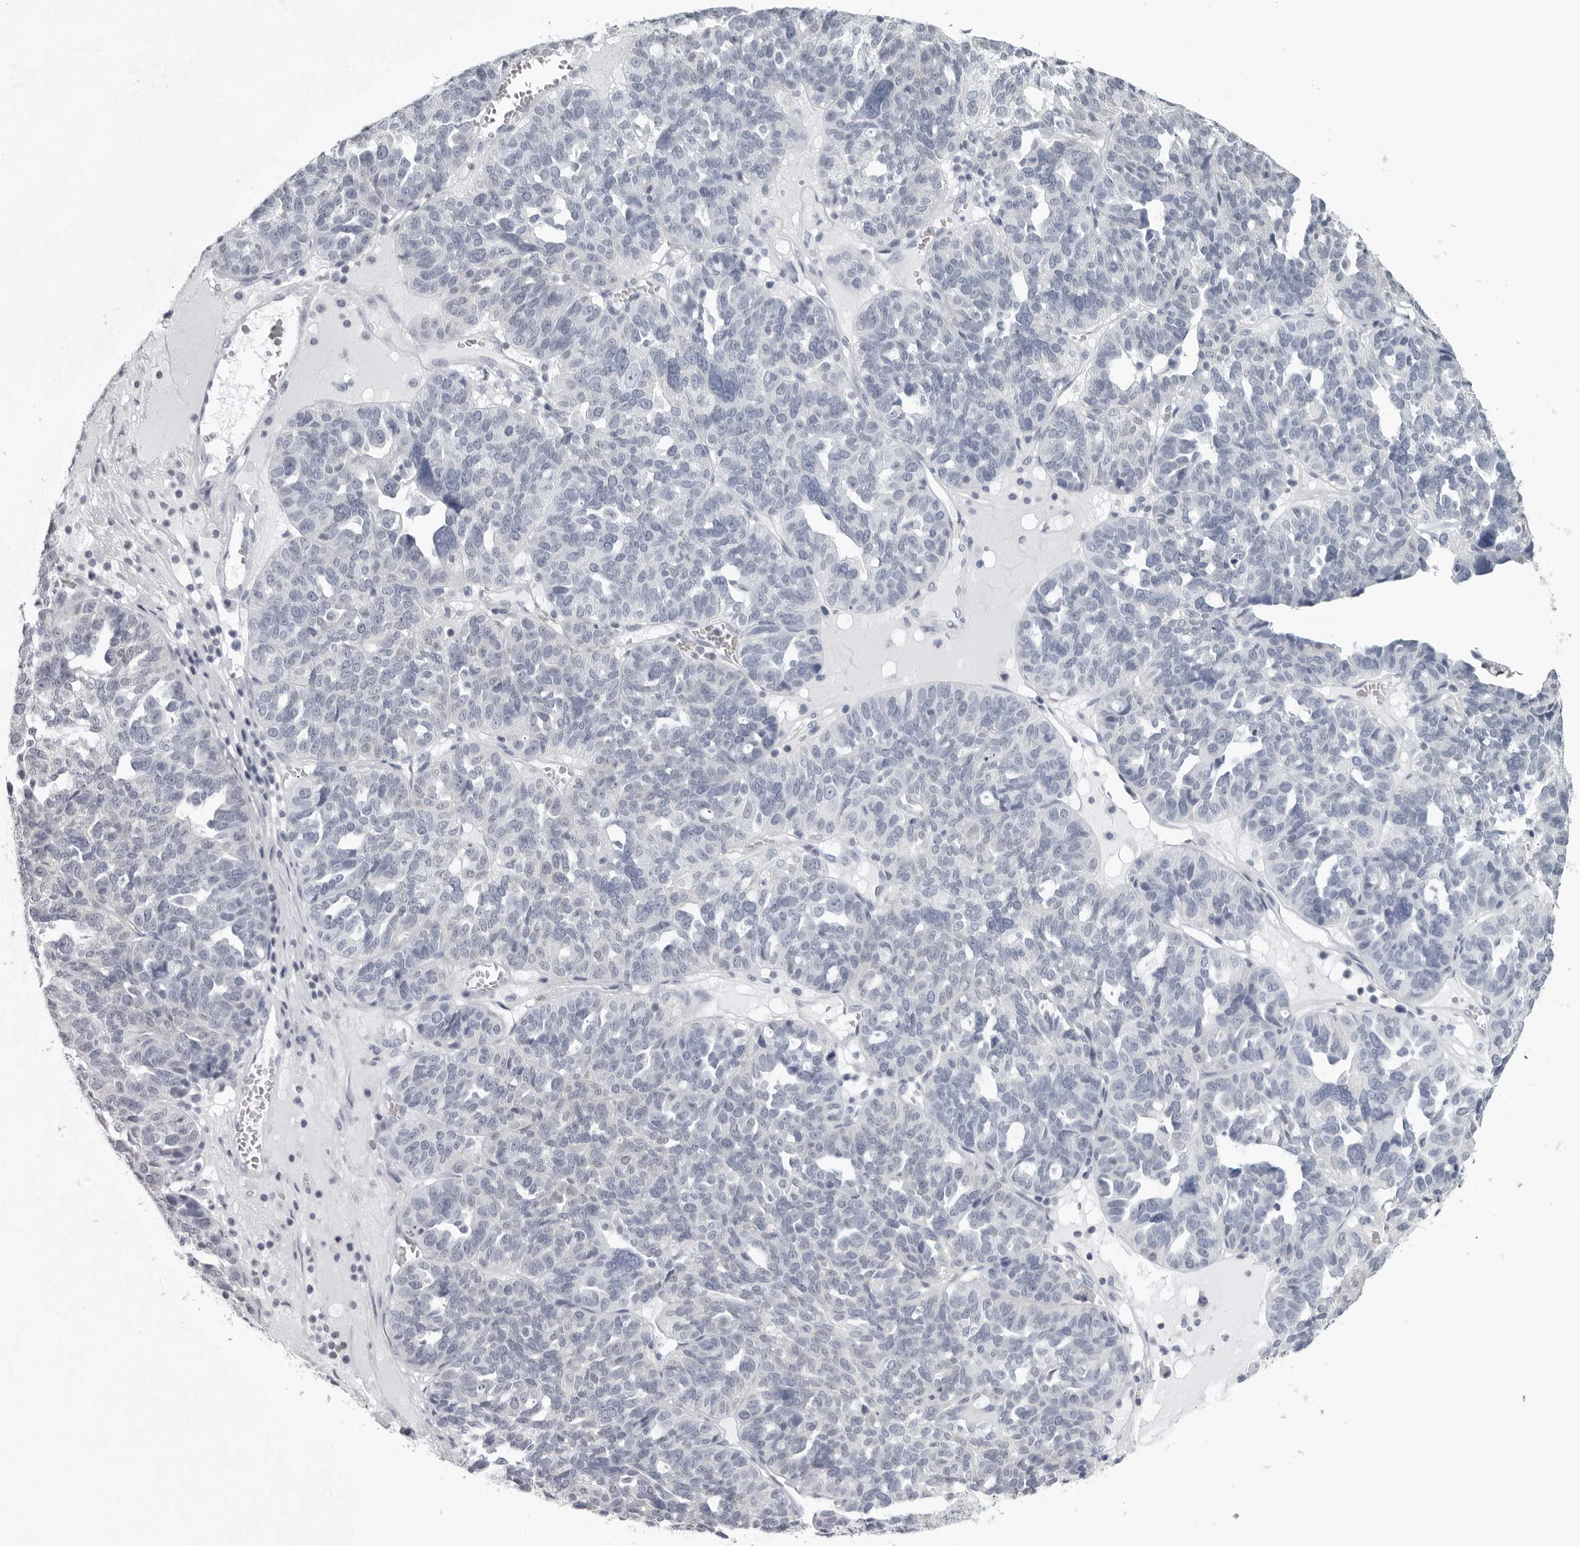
{"staining": {"intensity": "negative", "quantity": "none", "location": "none"}, "tissue": "ovarian cancer", "cell_type": "Tumor cells", "image_type": "cancer", "snomed": [{"axis": "morphology", "description": "Cystadenocarcinoma, serous, NOS"}, {"axis": "topography", "description": "Ovary"}], "caption": "Tumor cells show no significant protein expression in ovarian serous cystadenocarcinoma. Nuclei are stained in blue.", "gene": "EPB41", "patient": {"sex": "female", "age": 59}}